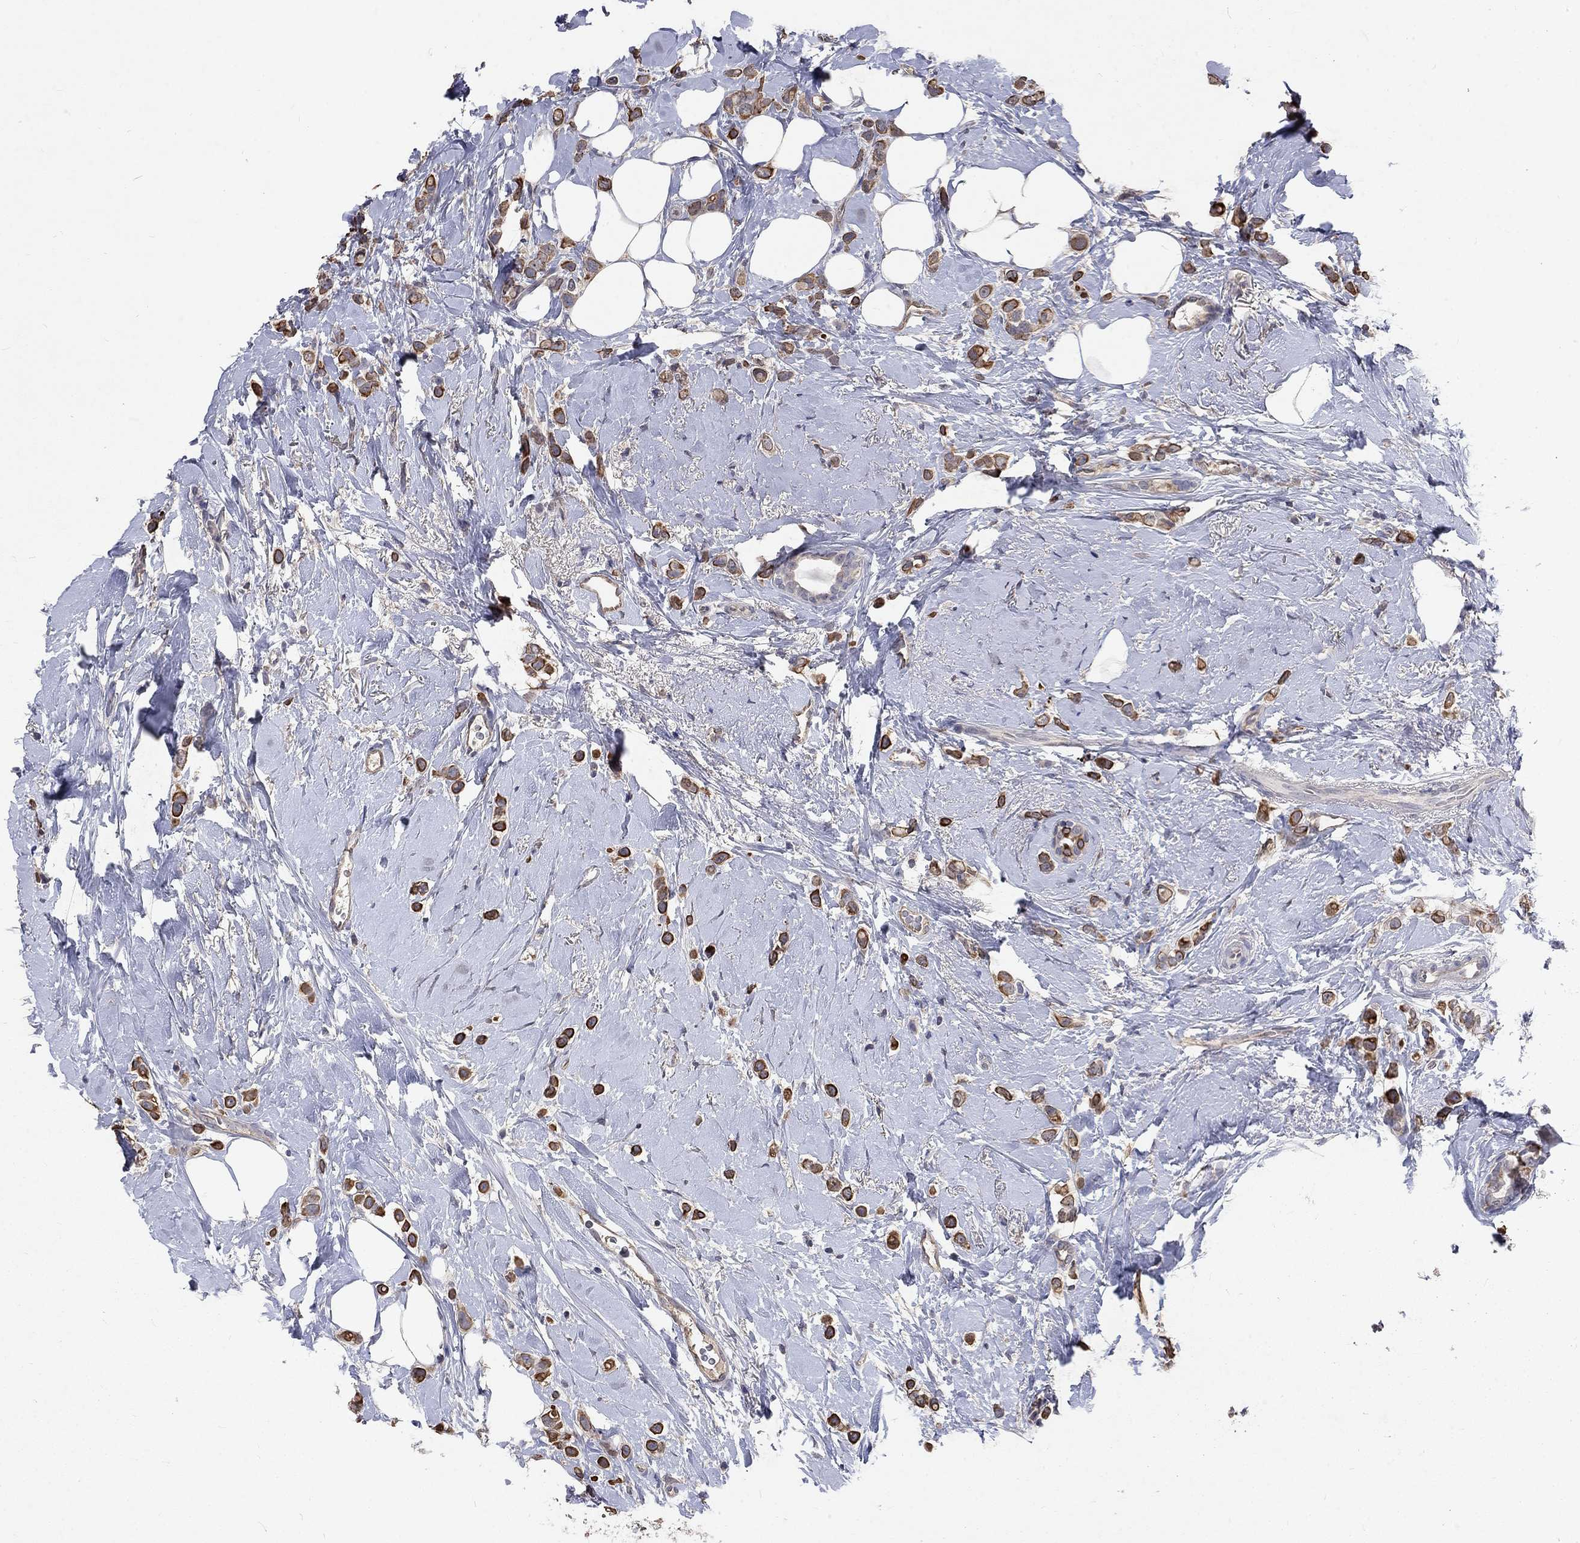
{"staining": {"intensity": "strong", "quantity": "<25%", "location": "cytoplasmic/membranous"}, "tissue": "breast cancer", "cell_type": "Tumor cells", "image_type": "cancer", "snomed": [{"axis": "morphology", "description": "Lobular carcinoma"}, {"axis": "topography", "description": "Breast"}], "caption": "DAB immunohistochemical staining of human breast lobular carcinoma shows strong cytoplasmic/membranous protein positivity in about <25% of tumor cells. The staining was performed using DAB (3,3'-diaminobenzidine) to visualize the protein expression in brown, while the nuclei were stained in blue with hematoxylin (Magnification: 20x).", "gene": "CHST5", "patient": {"sex": "female", "age": 66}}